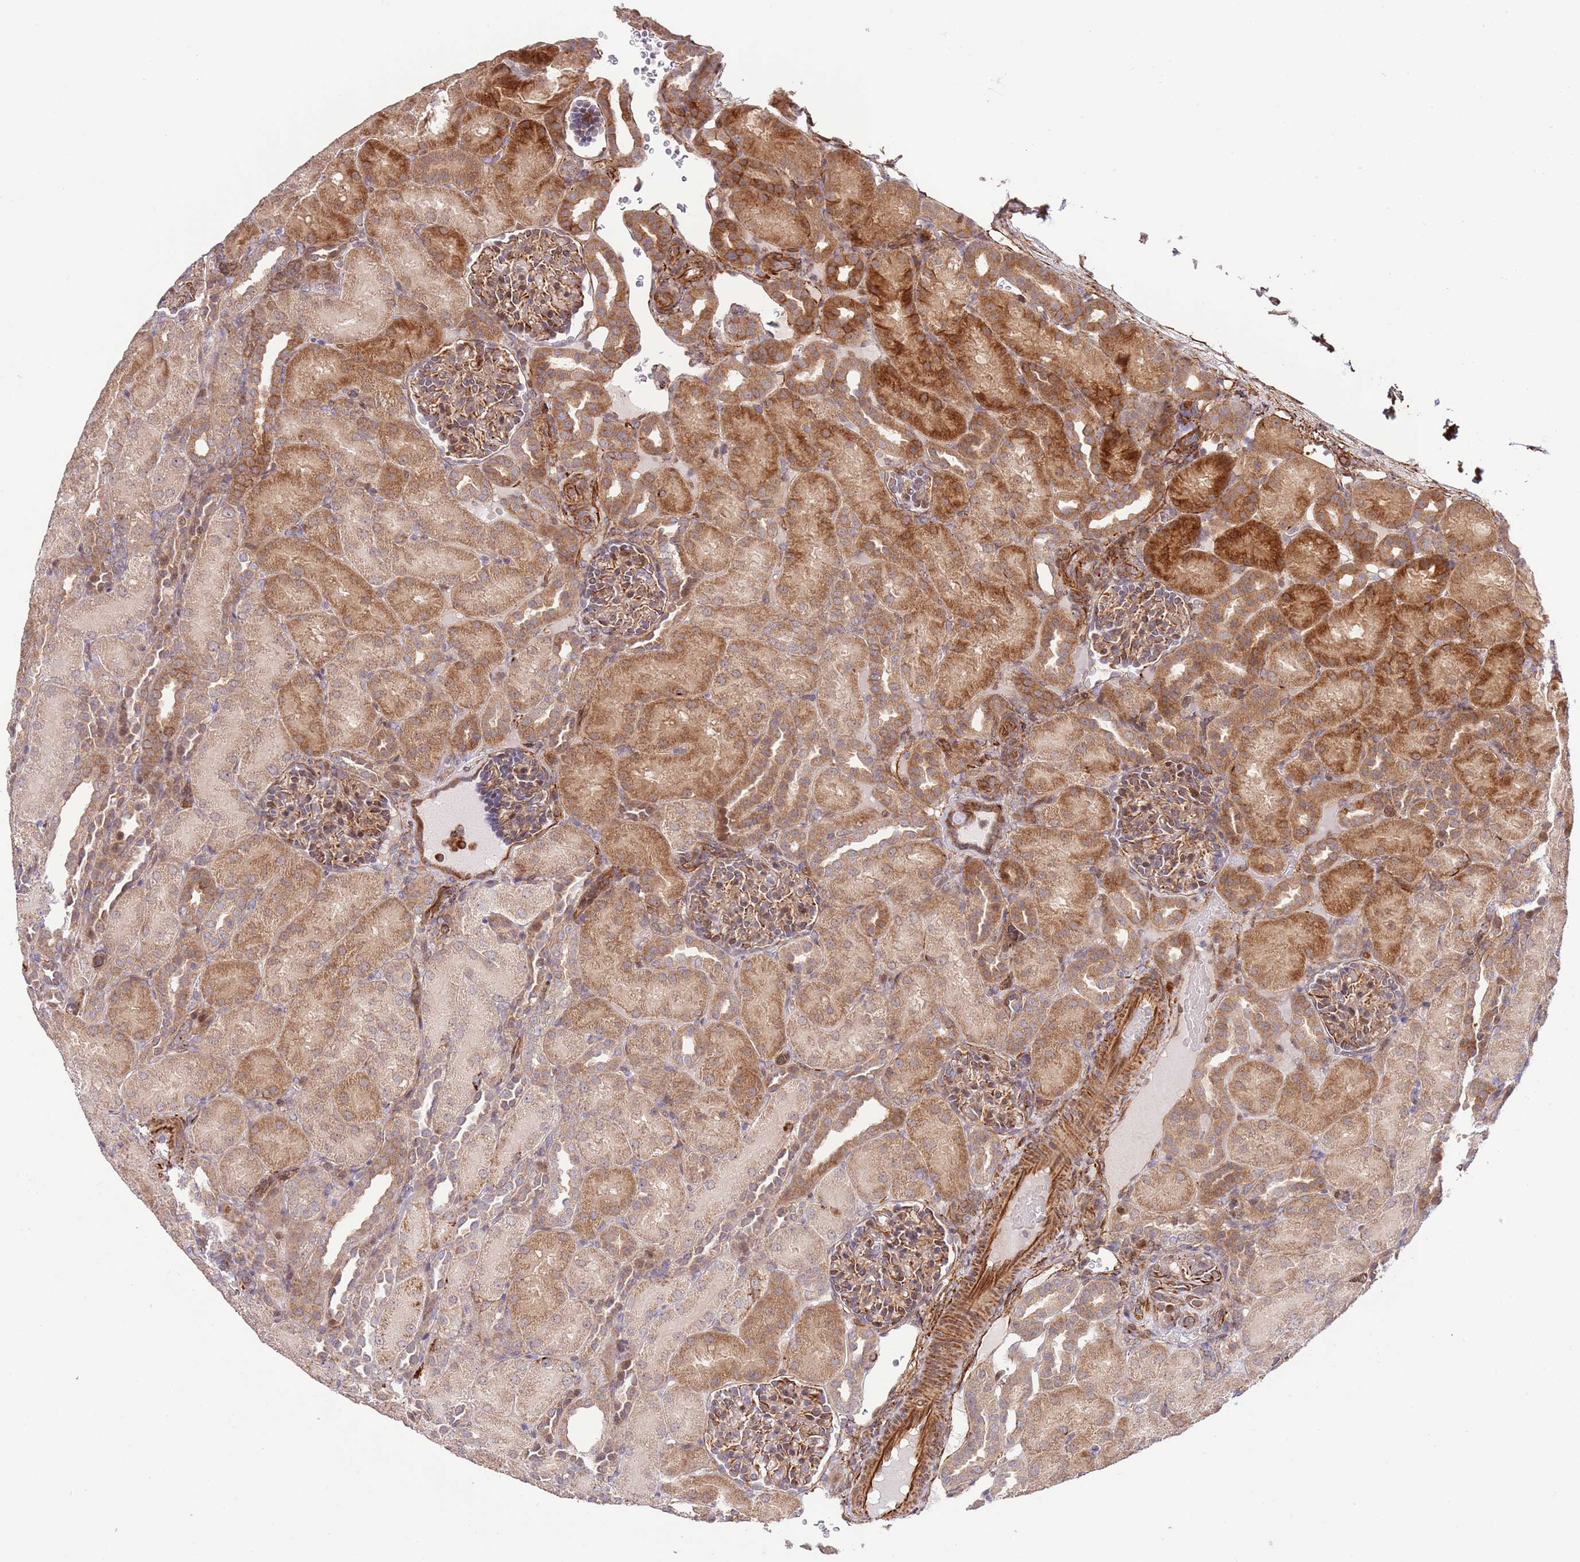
{"staining": {"intensity": "moderate", "quantity": "25%-75%", "location": "cytoplasmic/membranous"}, "tissue": "kidney", "cell_type": "Cells in glomeruli", "image_type": "normal", "snomed": [{"axis": "morphology", "description": "Normal tissue, NOS"}, {"axis": "topography", "description": "Kidney"}], "caption": "Moderate cytoplasmic/membranous staining is identified in approximately 25%-75% of cells in glomeruli in normal kidney.", "gene": "NEK3", "patient": {"sex": "male", "age": 1}}